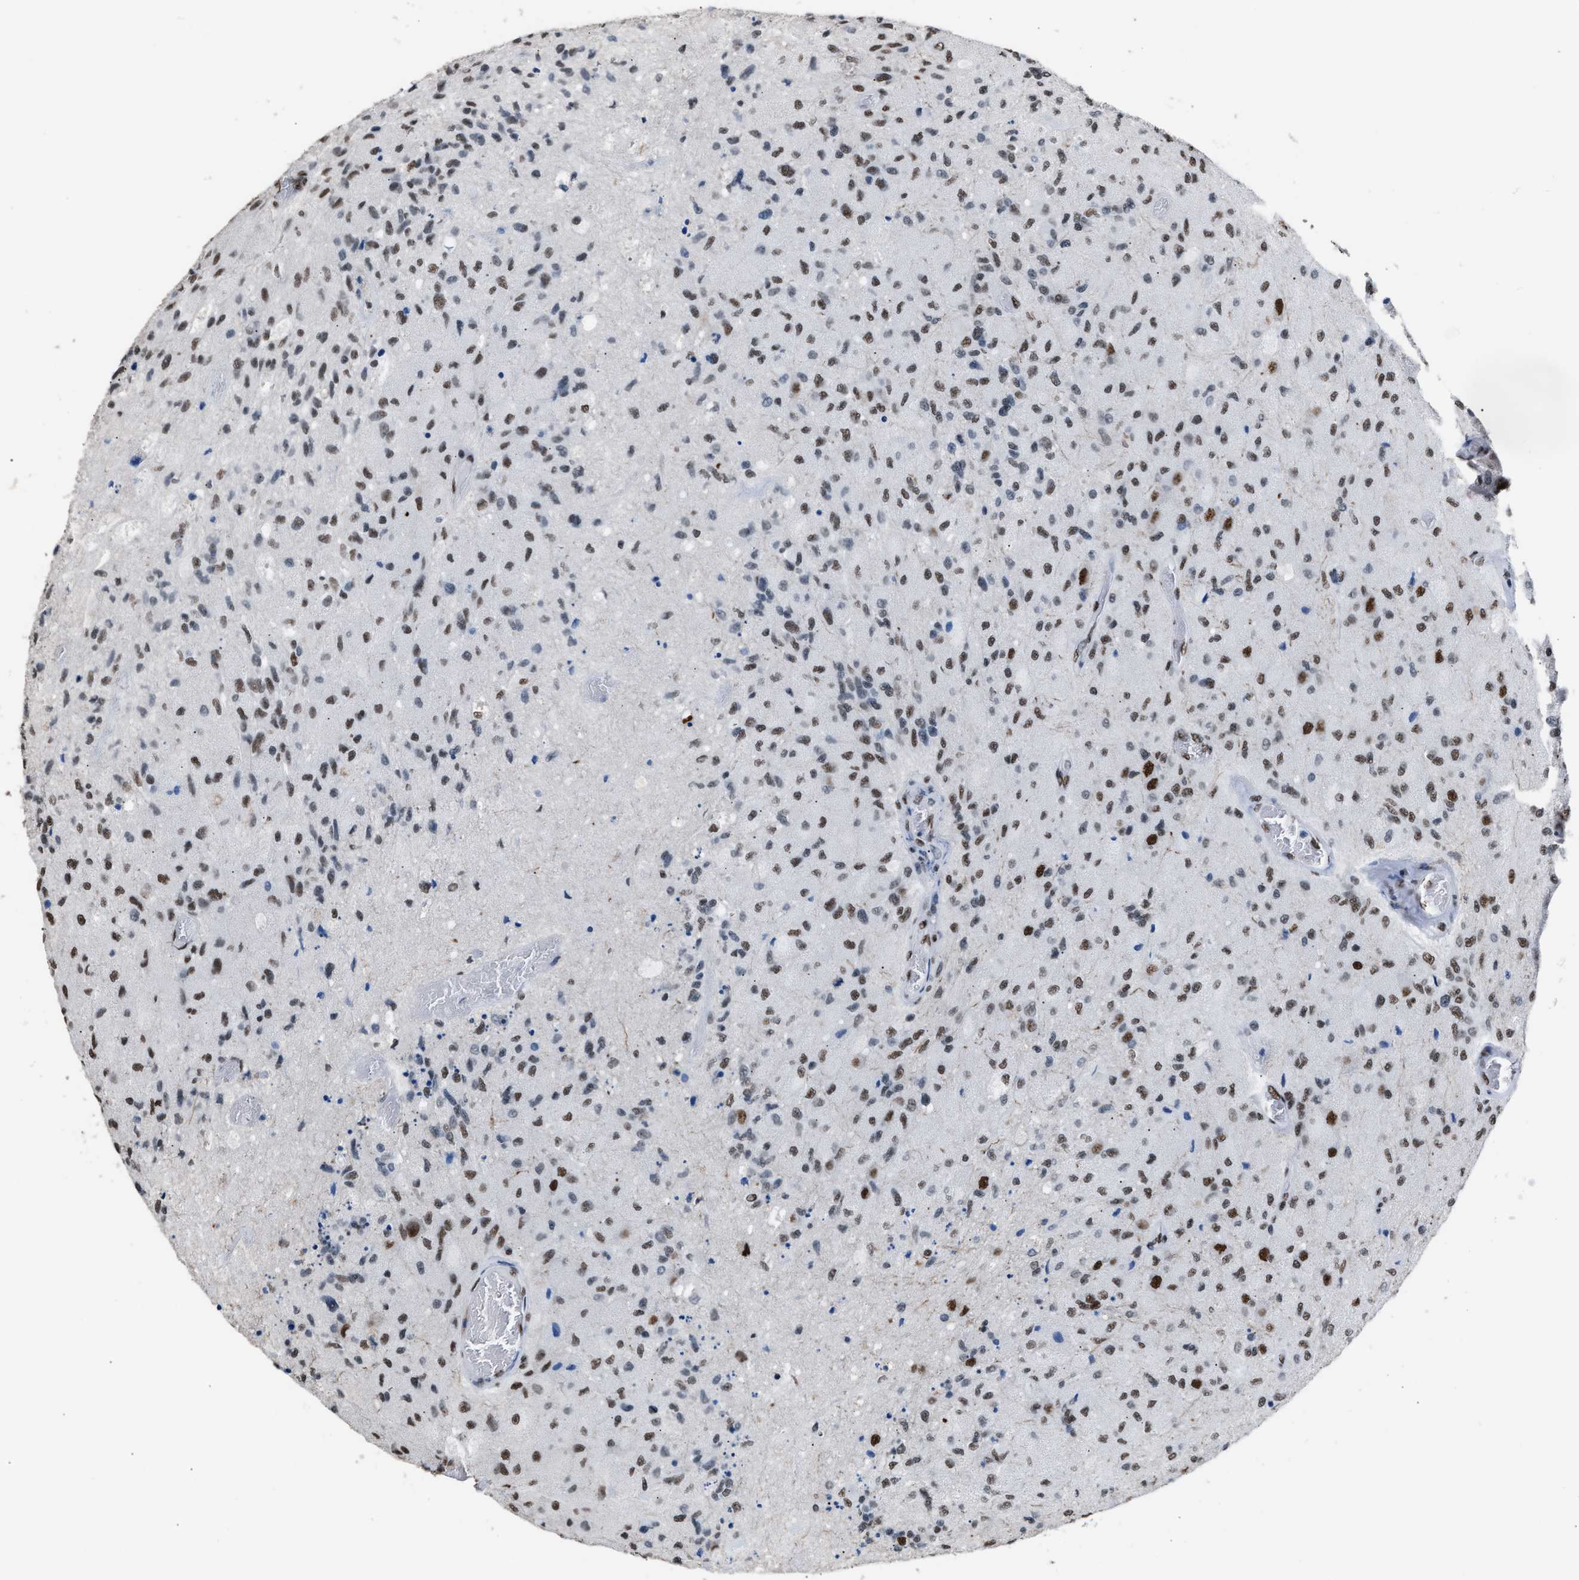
{"staining": {"intensity": "moderate", "quantity": ">75%", "location": "nuclear"}, "tissue": "glioma", "cell_type": "Tumor cells", "image_type": "cancer", "snomed": [{"axis": "morphology", "description": "Normal tissue, NOS"}, {"axis": "morphology", "description": "Glioma, malignant, High grade"}, {"axis": "topography", "description": "Cerebral cortex"}], "caption": "A histopathology image showing moderate nuclear expression in about >75% of tumor cells in malignant glioma (high-grade), as visualized by brown immunohistochemical staining.", "gene": "CCAR2", "patient": {"sex": "male", "age": 77}}